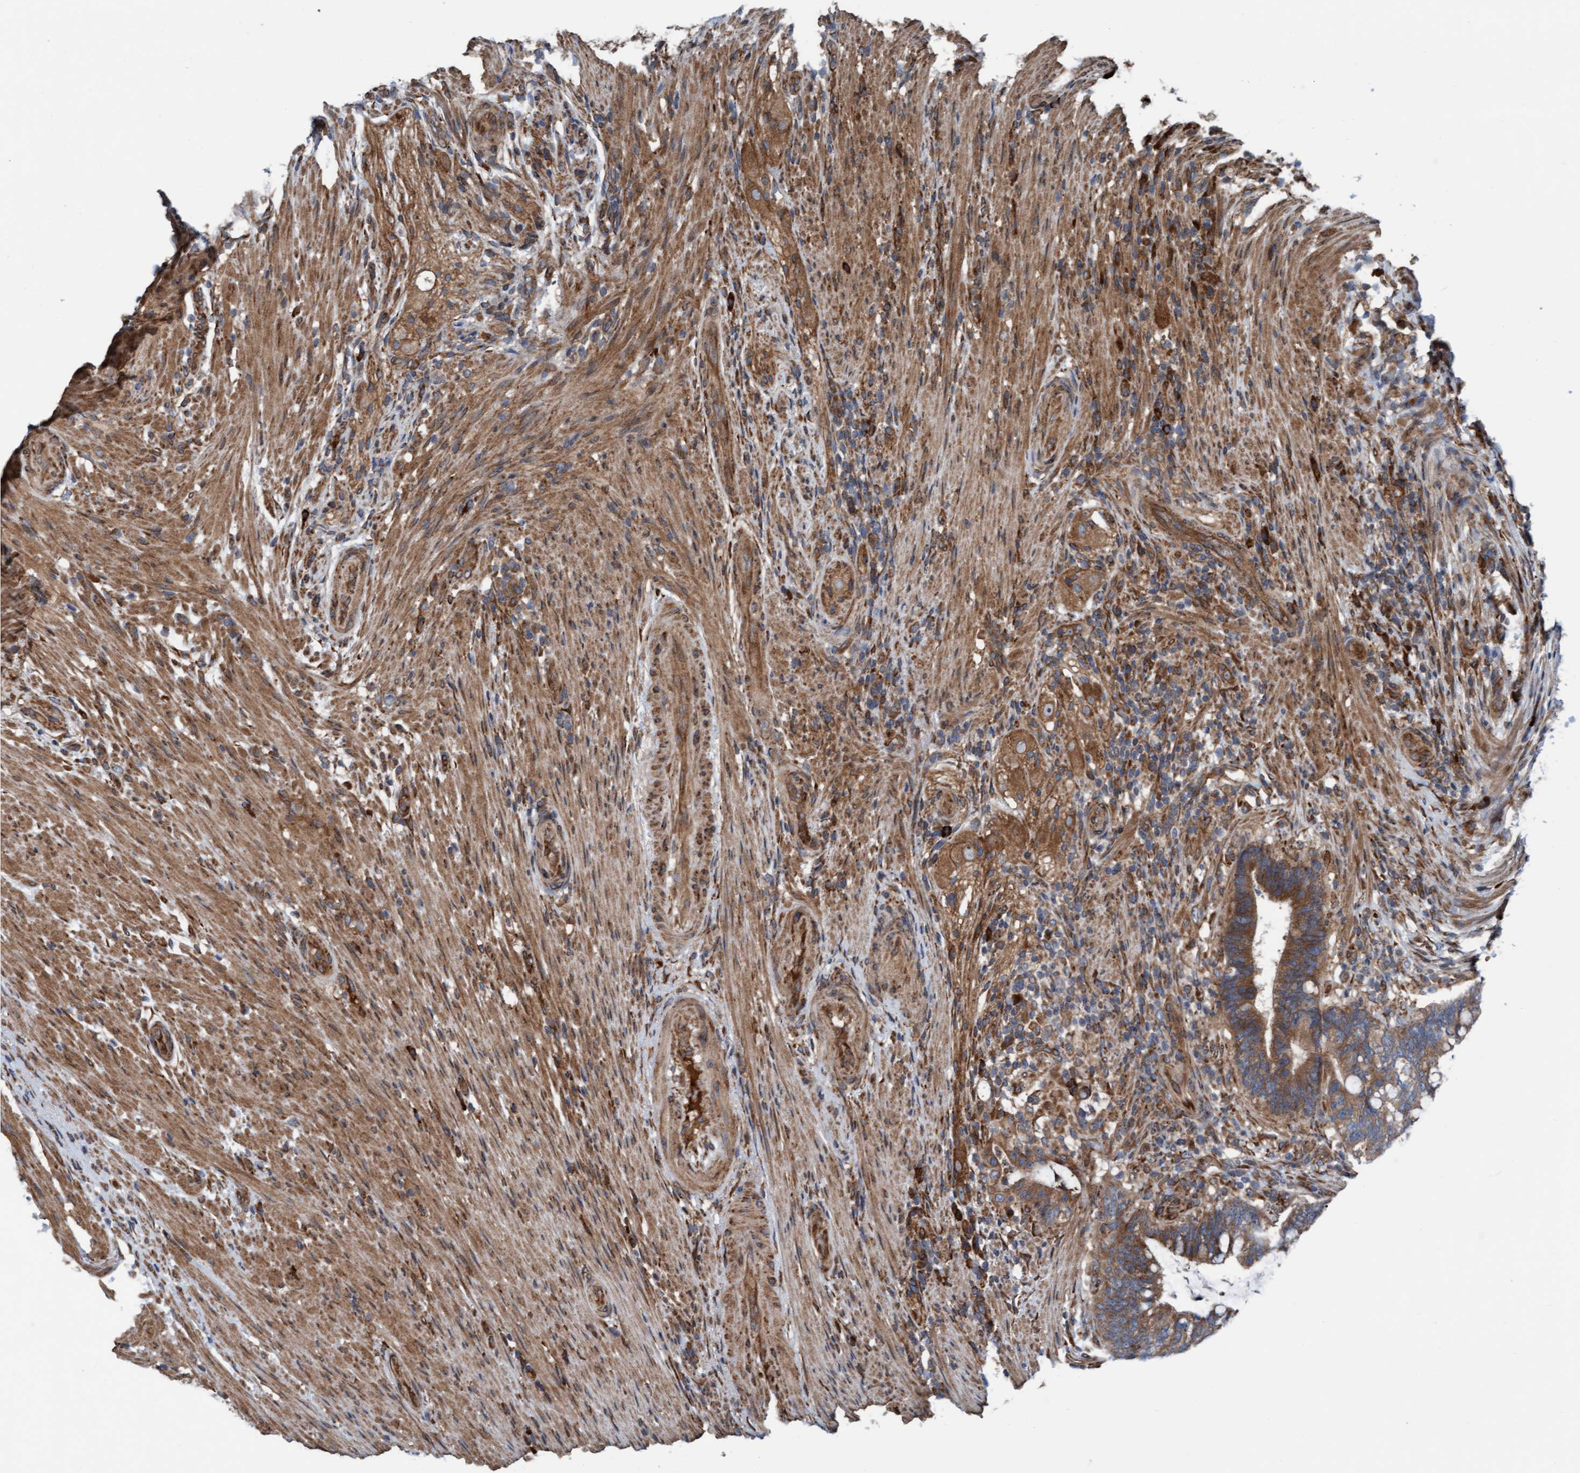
{"staining": {"intensity": "moderate", "quantity": ">75%", "location": "cytoplasmic/membranous"}, "tissue": "colorectal cancer", "cell_type": "Tumor cells", "image_type": "cancer", "snomed": [{"axis": "morphology", "description": "Adenocarcinoma, NOS"}, {"axis": "topography", "description": "Colon"}], "caption": "Protein analysis of colorectal cancer (adenocarcinoma) tissue demonstrates moderate cytoplasmic/membranous staining in about >75% of tumor cells.", "gene": "RAP1GAP2", "patient": {"sex": "female", "age": 66}}